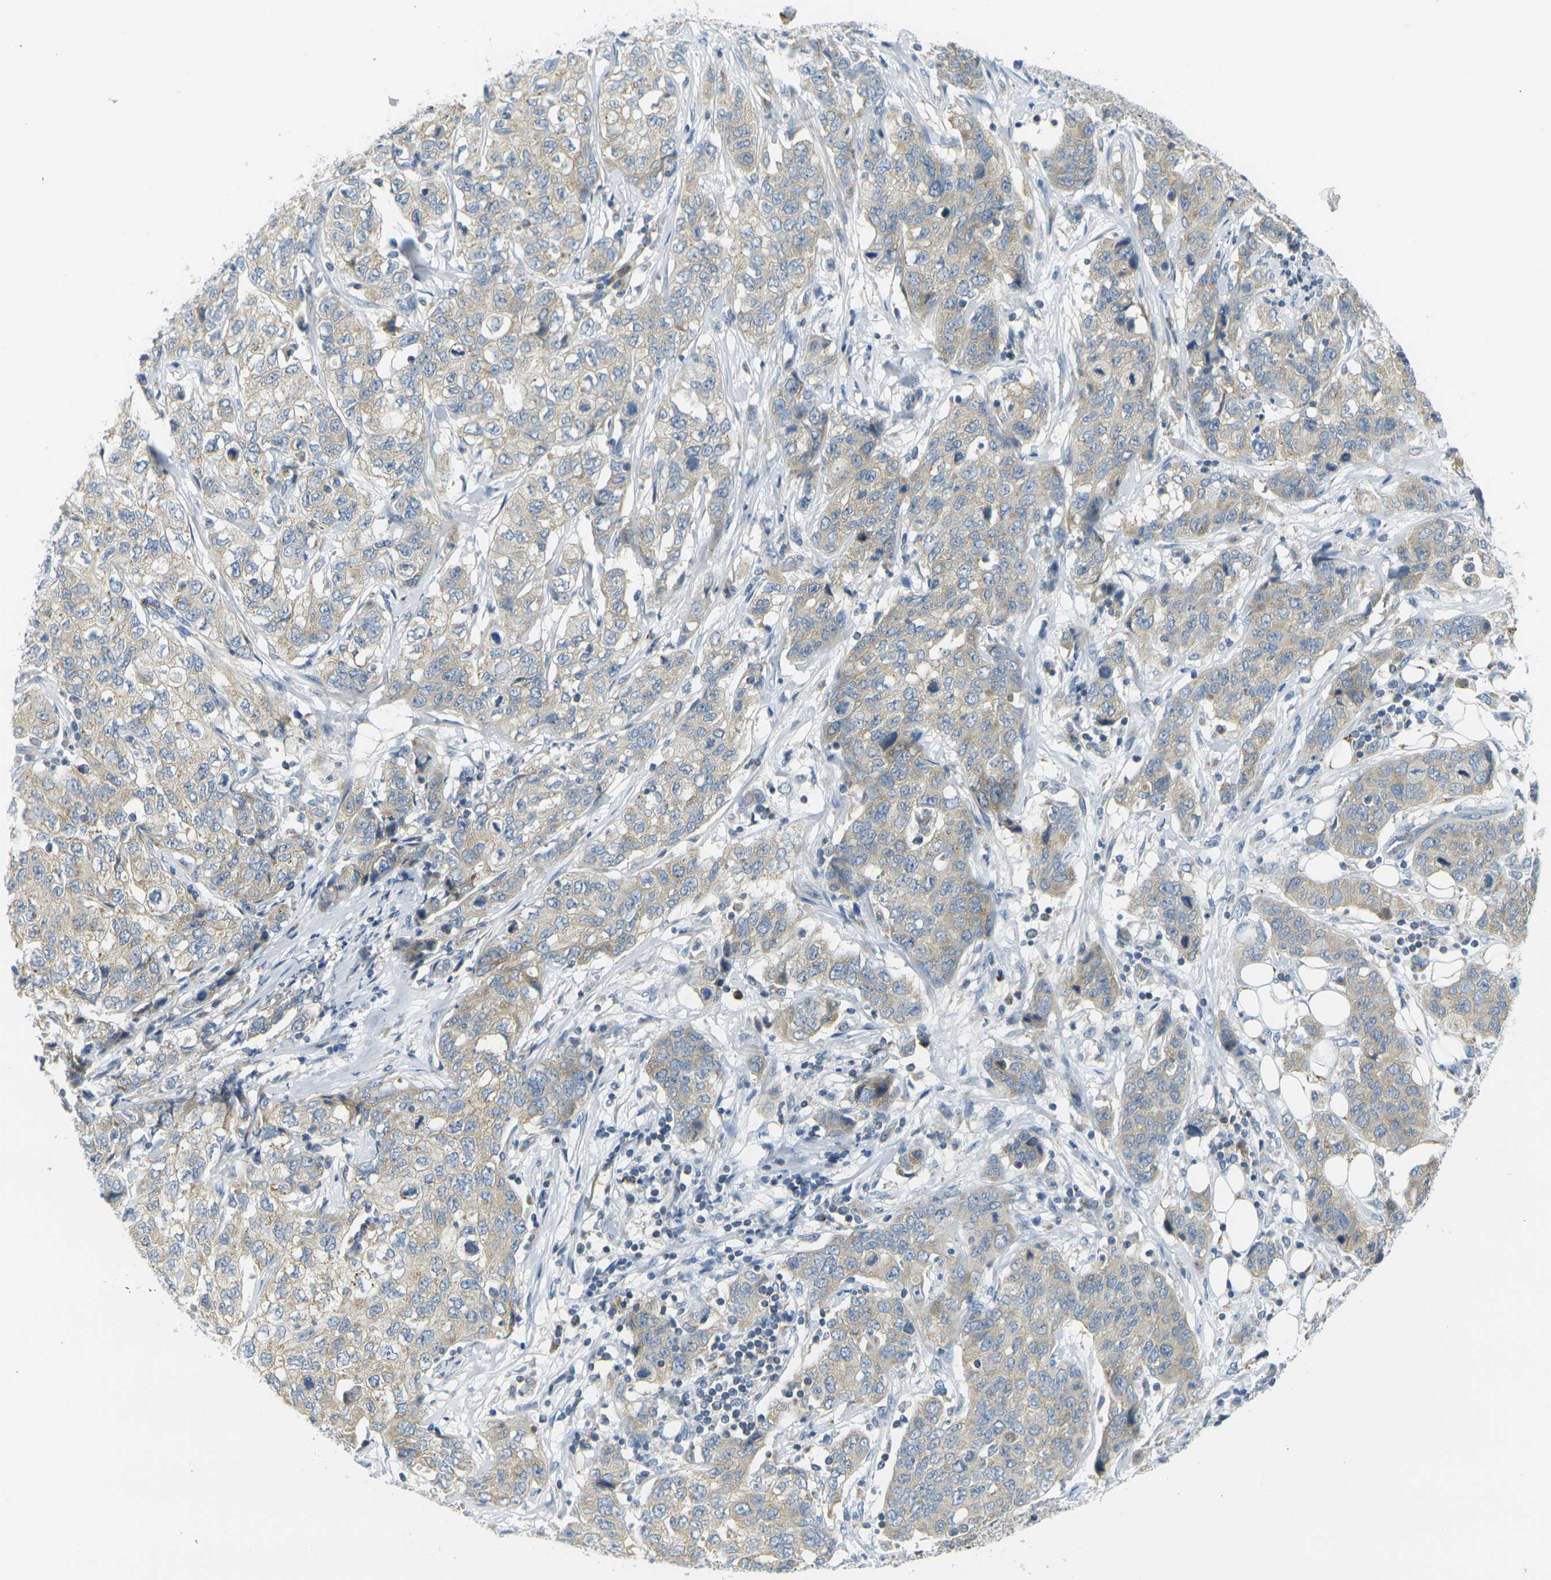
{"staining": {"intensity": "weak", "quantity": ">75%", "location": "cytoplasmic/membranous"}, "tissue": "stomach cancer", "cell_type": "Tumor cells", "image_type": "cancer", "snomed": [{"axis": "morphology", "description": "Adenocarcinoma, NOS"}, {"axis": "topography", "description": "Stomach"}], "caption": "A brown stain shows weak cytoplasmic/membranous positivity of a protein in human adenocarcinoma (stomach) tumor cells.", "gene": "PARD6B", "patient": {"sex": "male", "age": 48}}